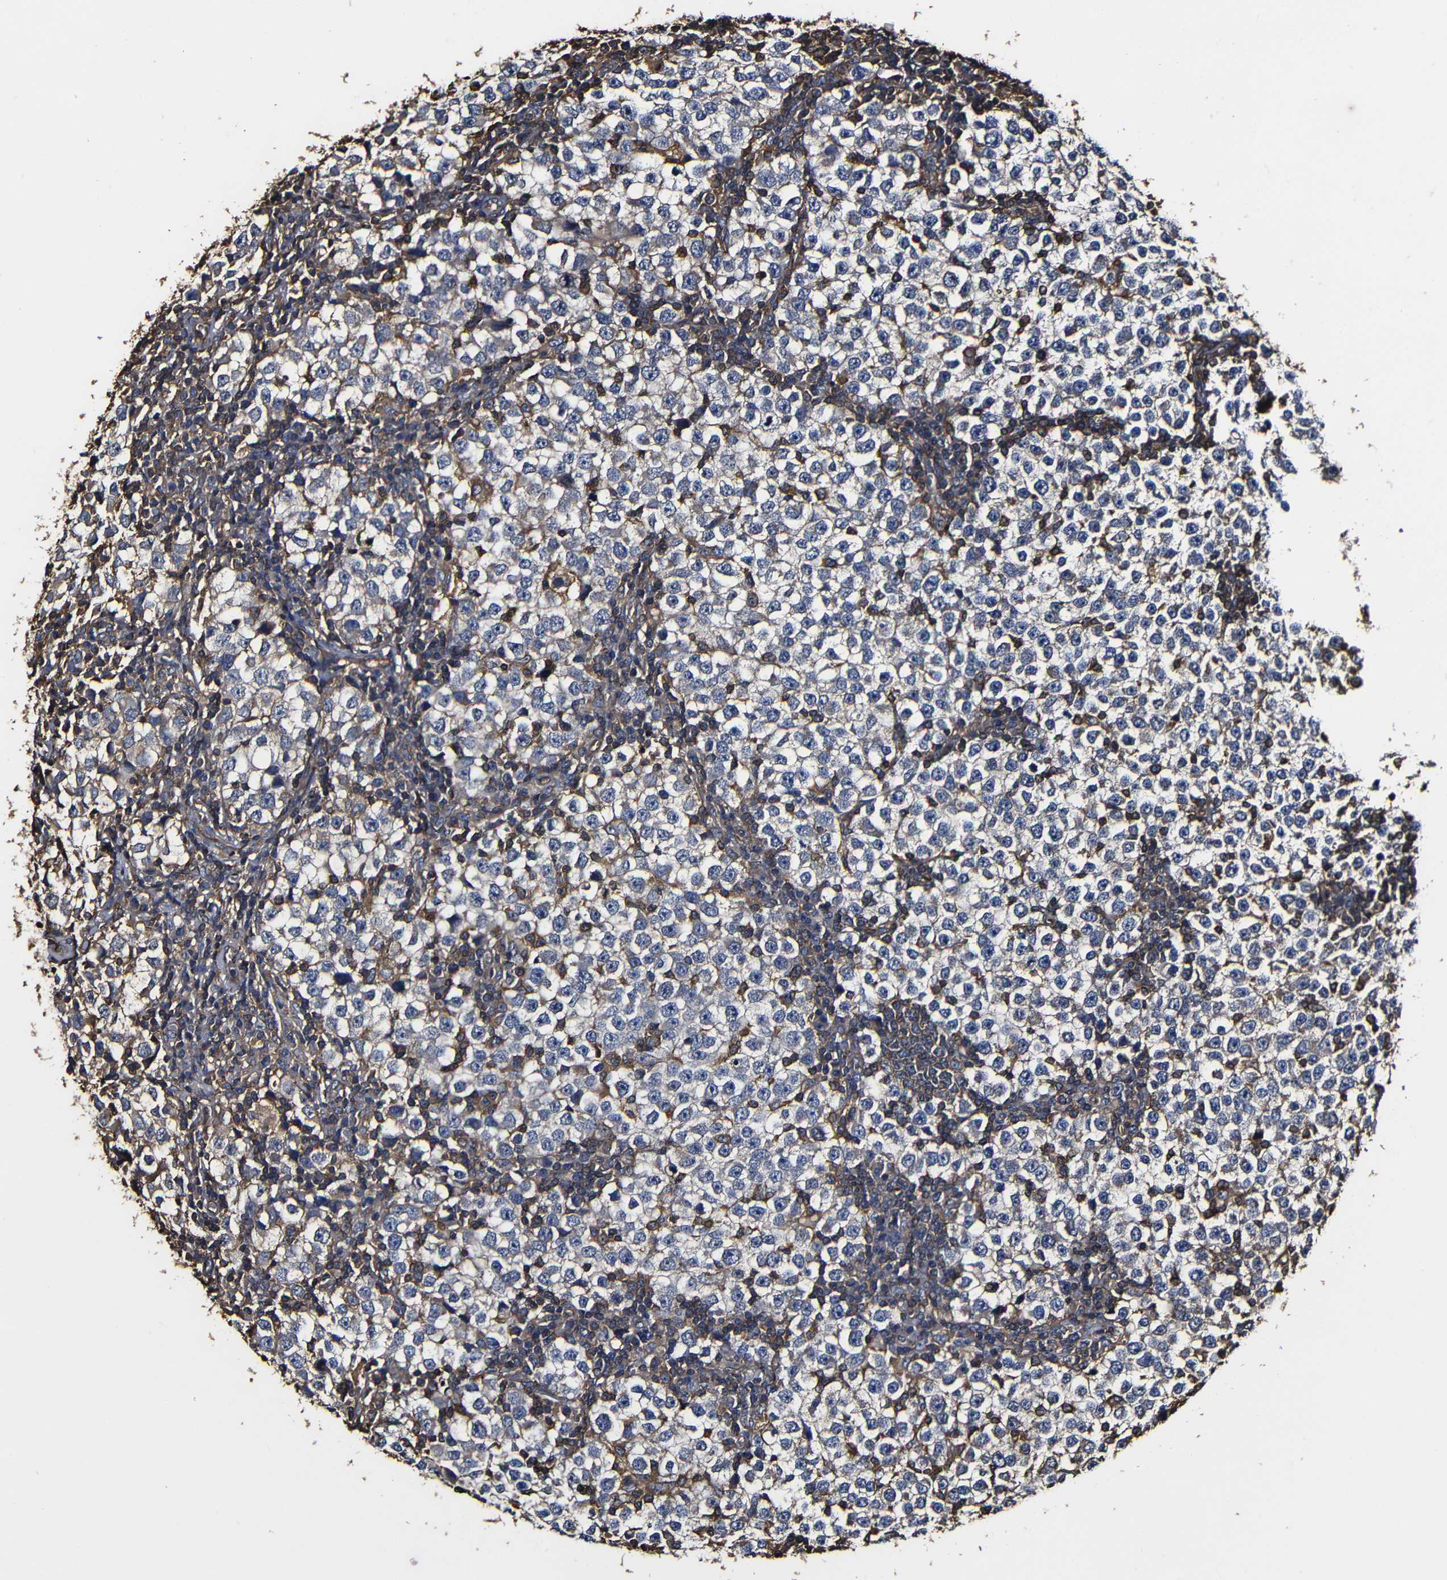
{"staining": {"intensity": "negative", "quantity": "none", "location": "none"}, "tissue": "testis cancer", "cell_type": "Tumor cells", "image_type": "cancer", "snomed": [{"axis": "morphology", "description": "Seminoma, NOS"}, {"axis": "topography", "description": "Testis"}], "caption": "Immunohistochemical staining of testis seminoma reveals no significant positivity in tumor cells. The staining is performed using DAB brown chromogen with nuclei counter-stained in using hematoxylin.", "gene": "MSN", "patient": {"sex": "male", "age": 65}}